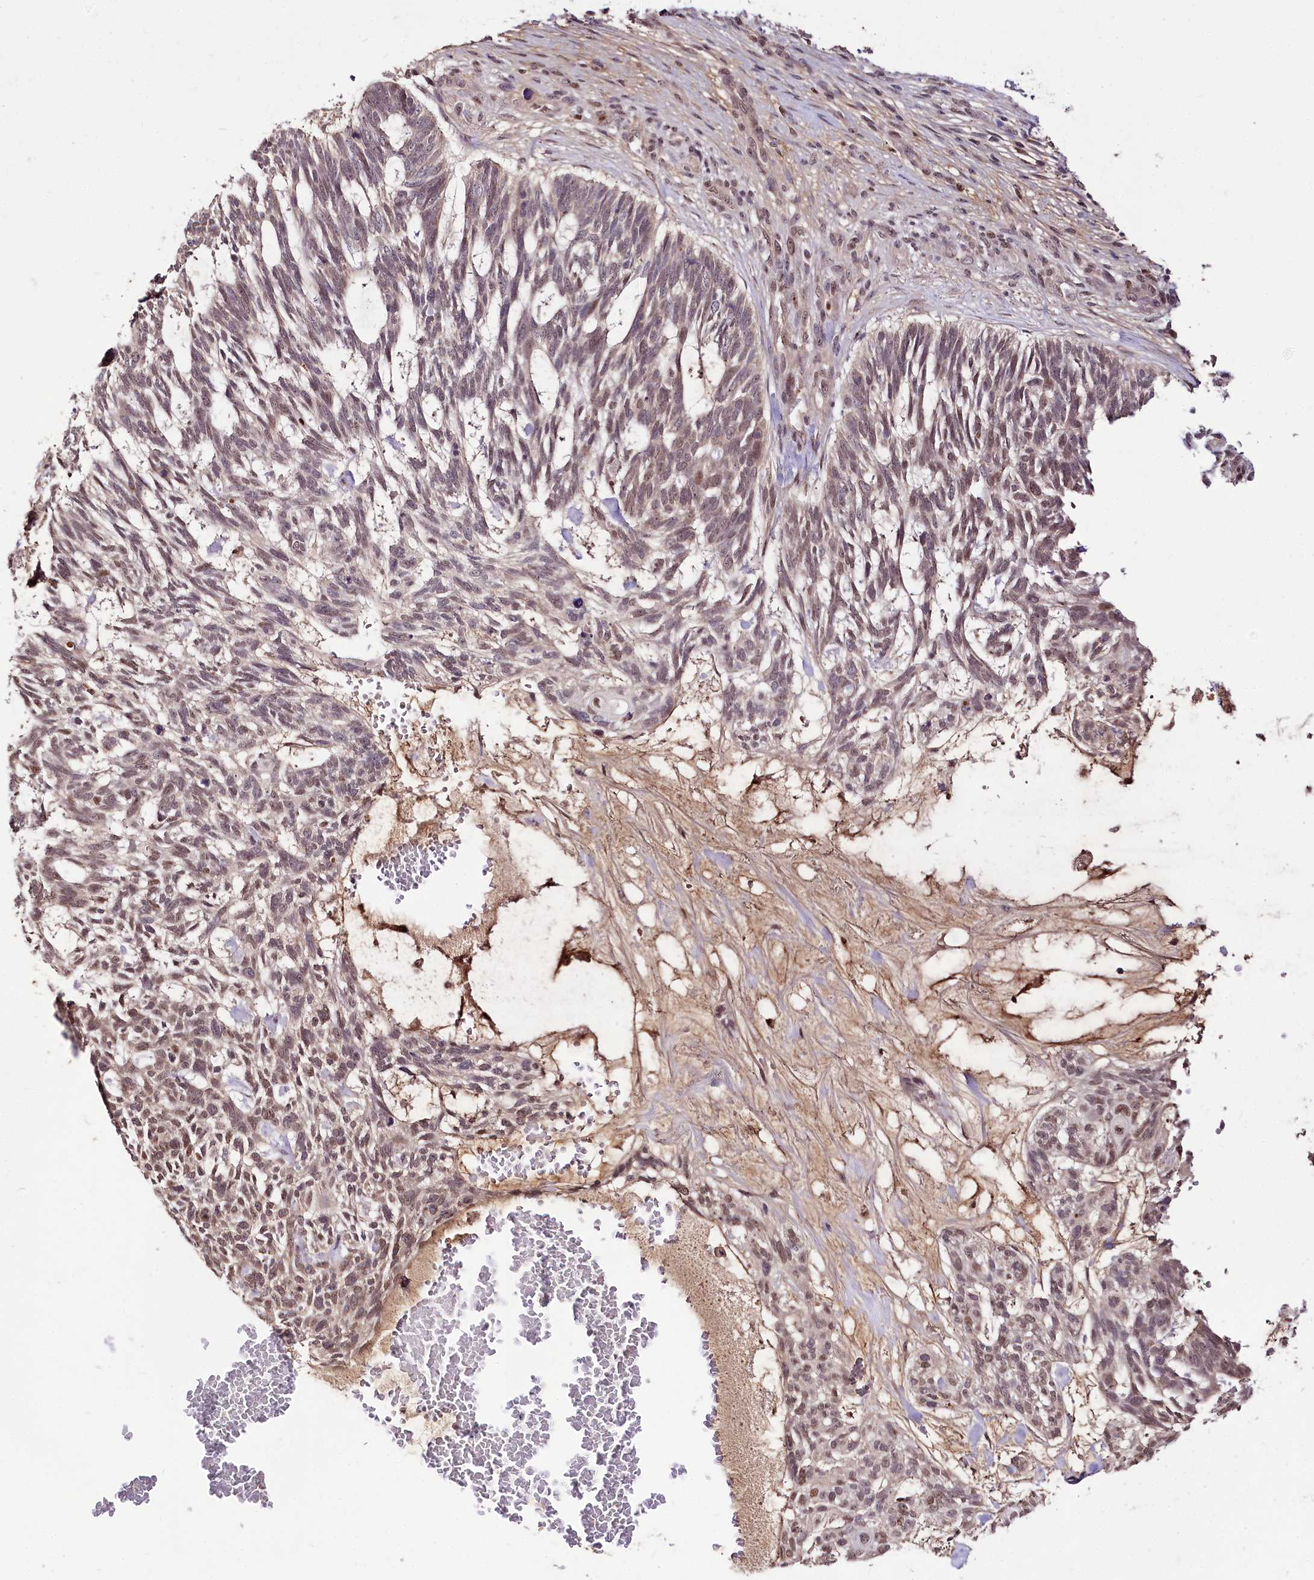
{"staining": {"intensity": "weak", "quantity": "25%-75%", "location": "cytoplasmic/membranous,nuclear"}, "tissue": "skin cancer", "cell_type": "Tumor cells", "image_type": "cancer", "snomed": [{"axis": "morphology", "description": "Basal cell carcinoma"}, {"axis": "topography", "description": "Skin"}], "caption": "Skin cancer (basal cell carcinoma) stained with a brown dye displays weak cytoplasmic/membranous and nuclear positive staining in approximately 25%-75% of tumor cells.", "gene": "GNL3L", "patient": {"sex": "male", "age": 88}}